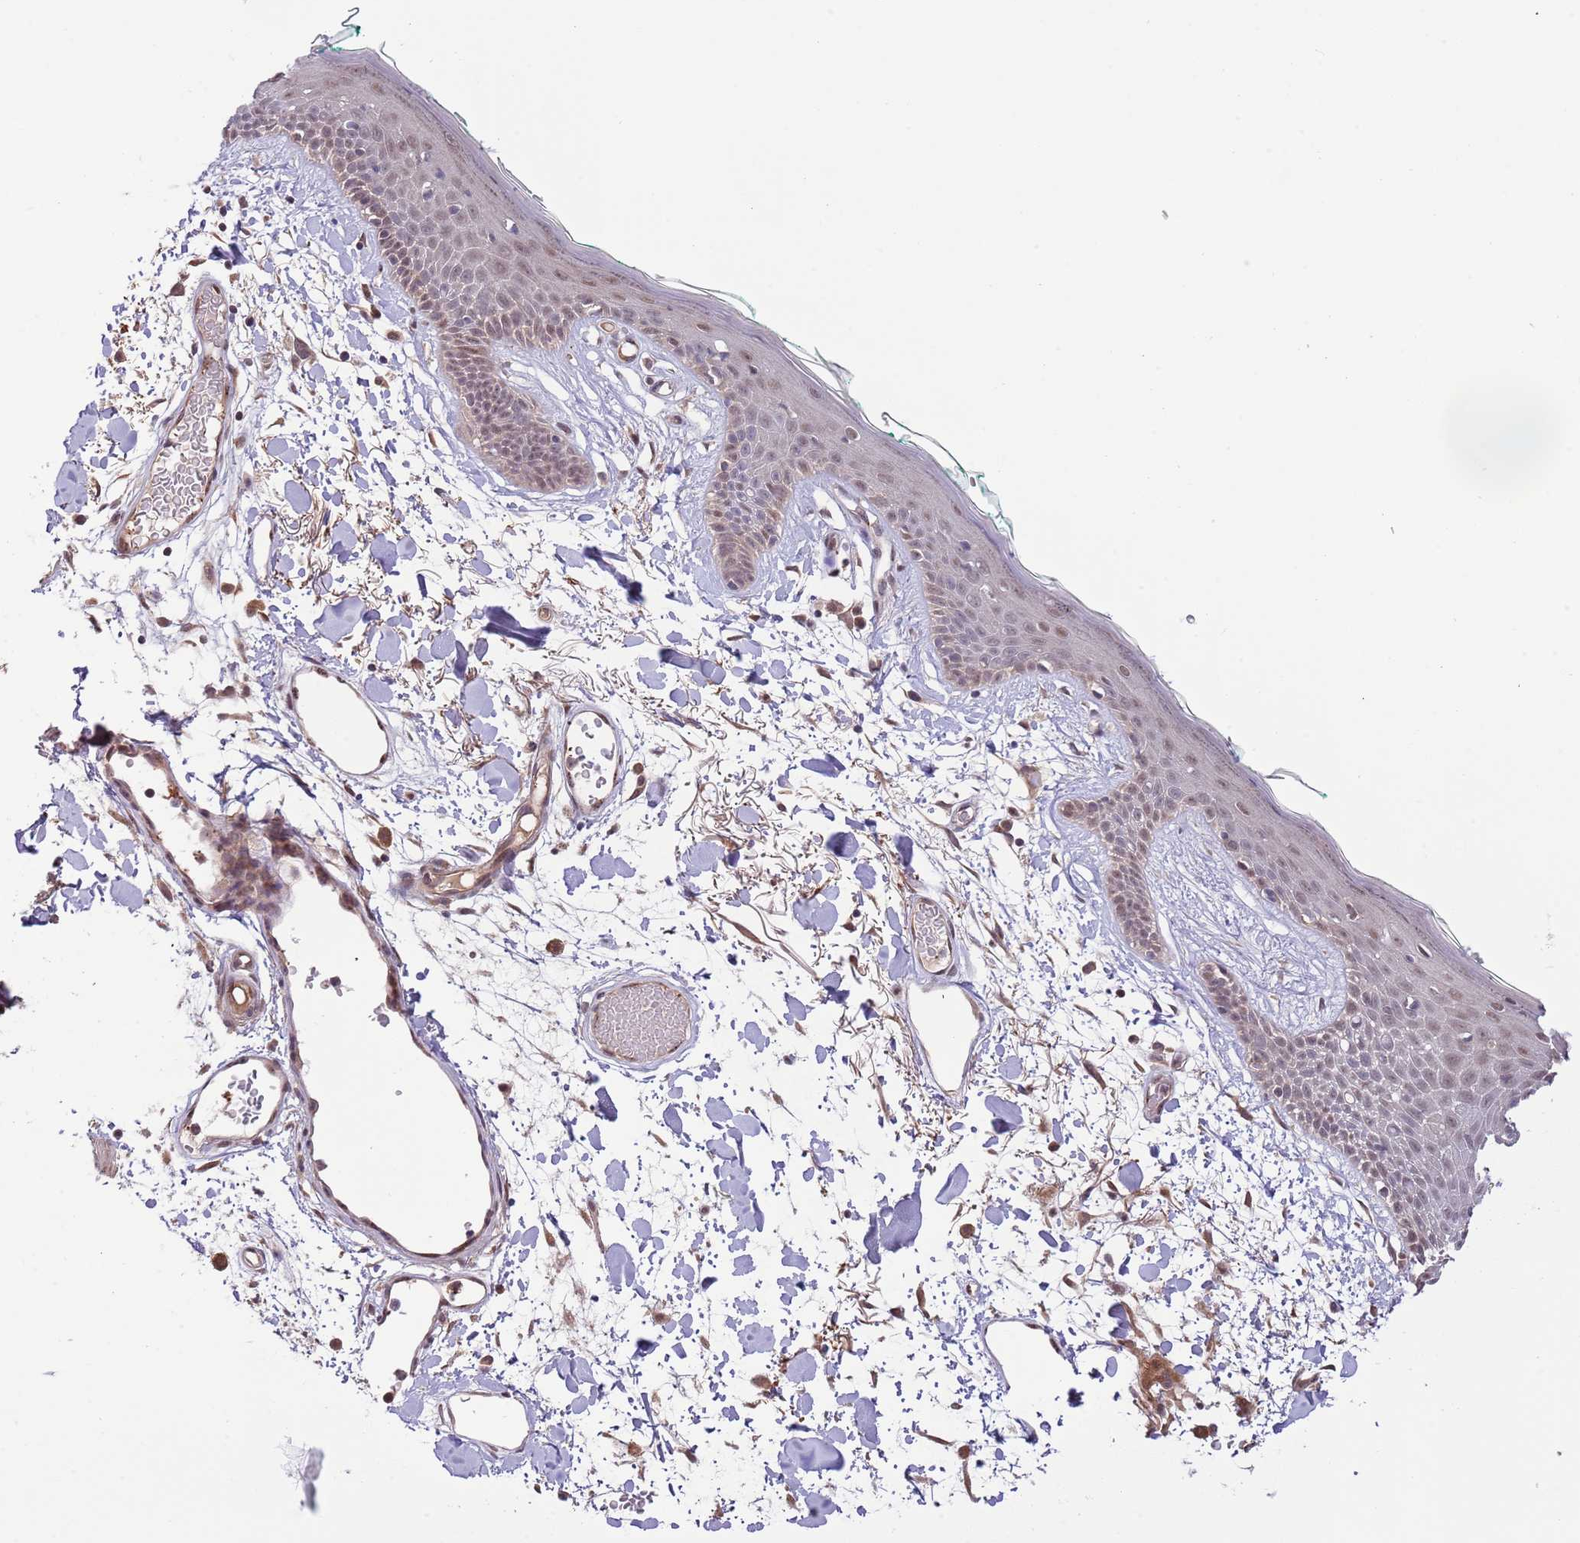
{"staining": {"intensity": "moderate", "quantity": ">75%", "location": "cytoplasmic/membranous"}, "tissue": "skin", "cell_type": "Fibroblasts", "image_type": "normal", "snomed": [{"axis": "morphology", "description": "Normal tissue, NOS"}, {"axis": "topography", "description": "Skin"}], "caption": "Brown immunohistochemical staining in unremarkable human skin displays moderate cytoplasmic/membranous expression in approximately >75% of fibroblasts.", "gene": "PRR16", "patient": {"sex": "male", "age": 79}}